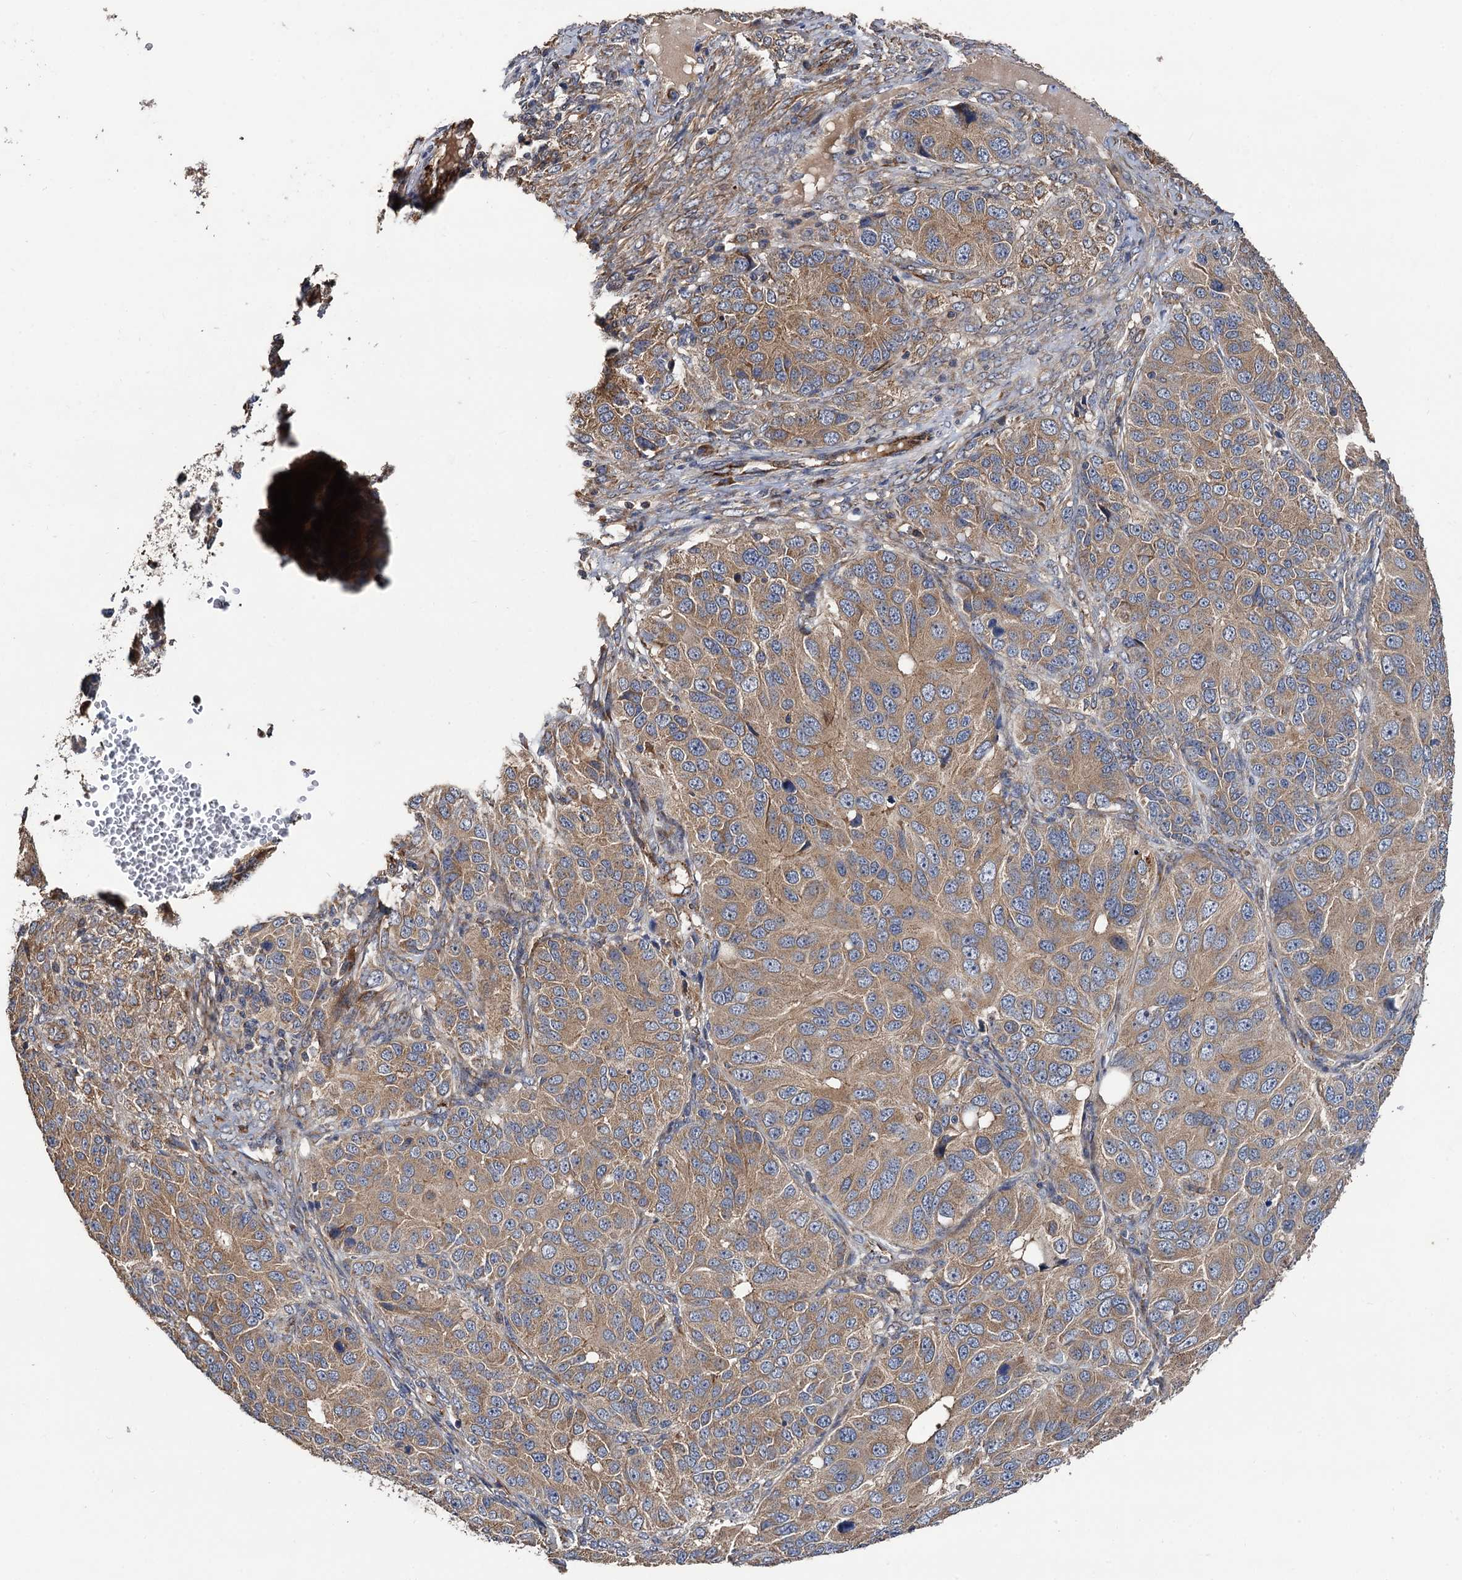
{"staining": {"intensity": "moderate", "quantity": ">75%", "location": "cytoplasmic/membranous"}, "tissue": "ovarian cancer", "cell_type": "Tumor cells", "image_type": "cancer", "snomed": [{"axis": "morphology", "description": "Carcinoma, endometroid"}, {"axis": "topography", "description": "Ovary"}], "caption": "This is a photomicrograph of immunohistochemistry (IHC) staining of ovarian cancer, which shows moderate positivity in the cytoplasmic/membranous of tumor cells.", "gene": "RASSF1", "patient": {"sex": "female", "age": 51}}